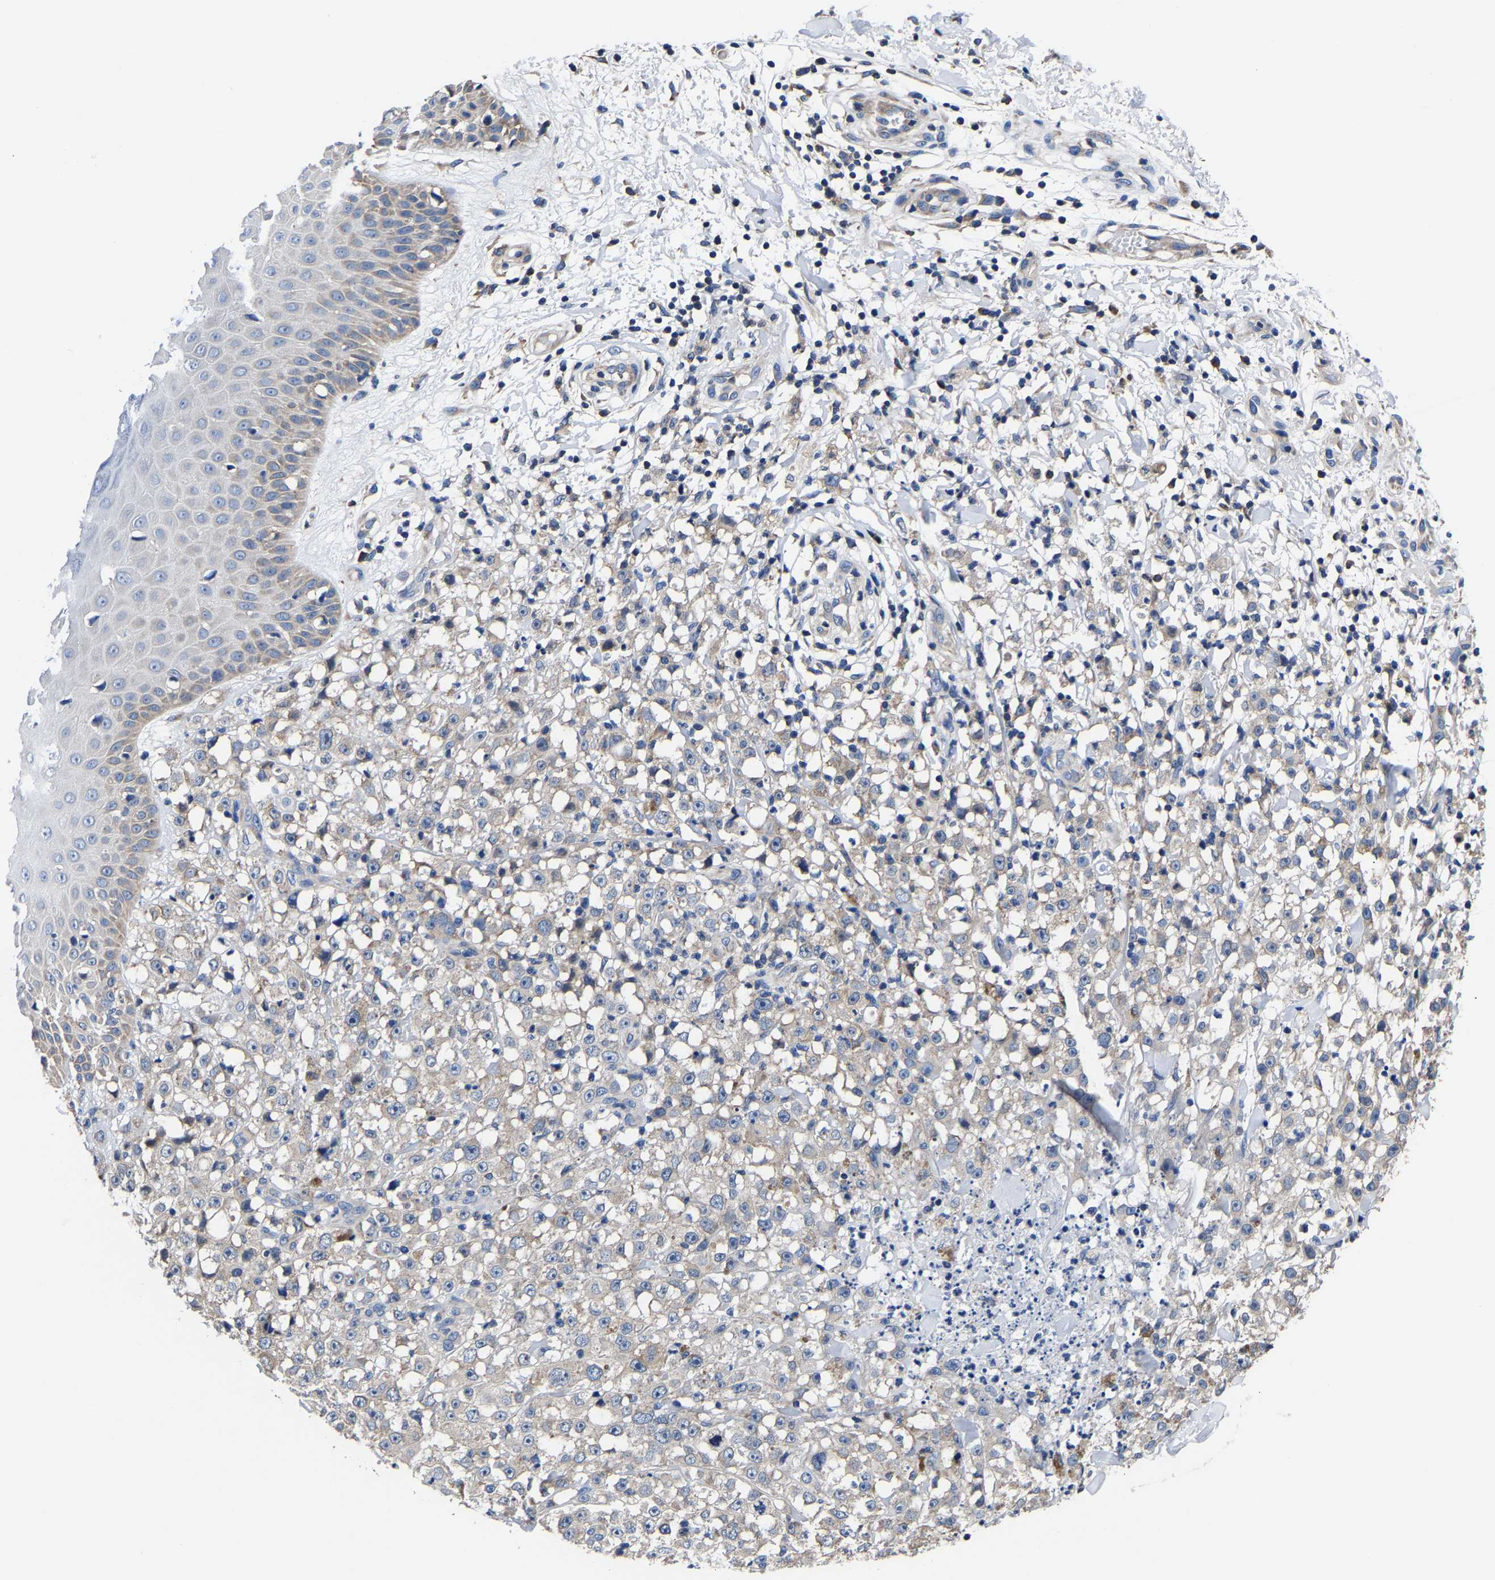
{"staining": {"intensity": "negative", "quantity": "none", "location": "none"}, "tissue": "melanoma", "cell_type": "Tumor cells", "image_type": "cancer", "snomed": [{"axis": "morphology", "description": "Malignant melanoma, NOS"}, {"axis": "topography", "description": "Skin"}], "caption": "Malignant melanoma was stained to show a protein in brown. There is no significant positivity in tumor cells.", "gene": "SRPK2", "patient": {"sex": "female", "age": 82}}